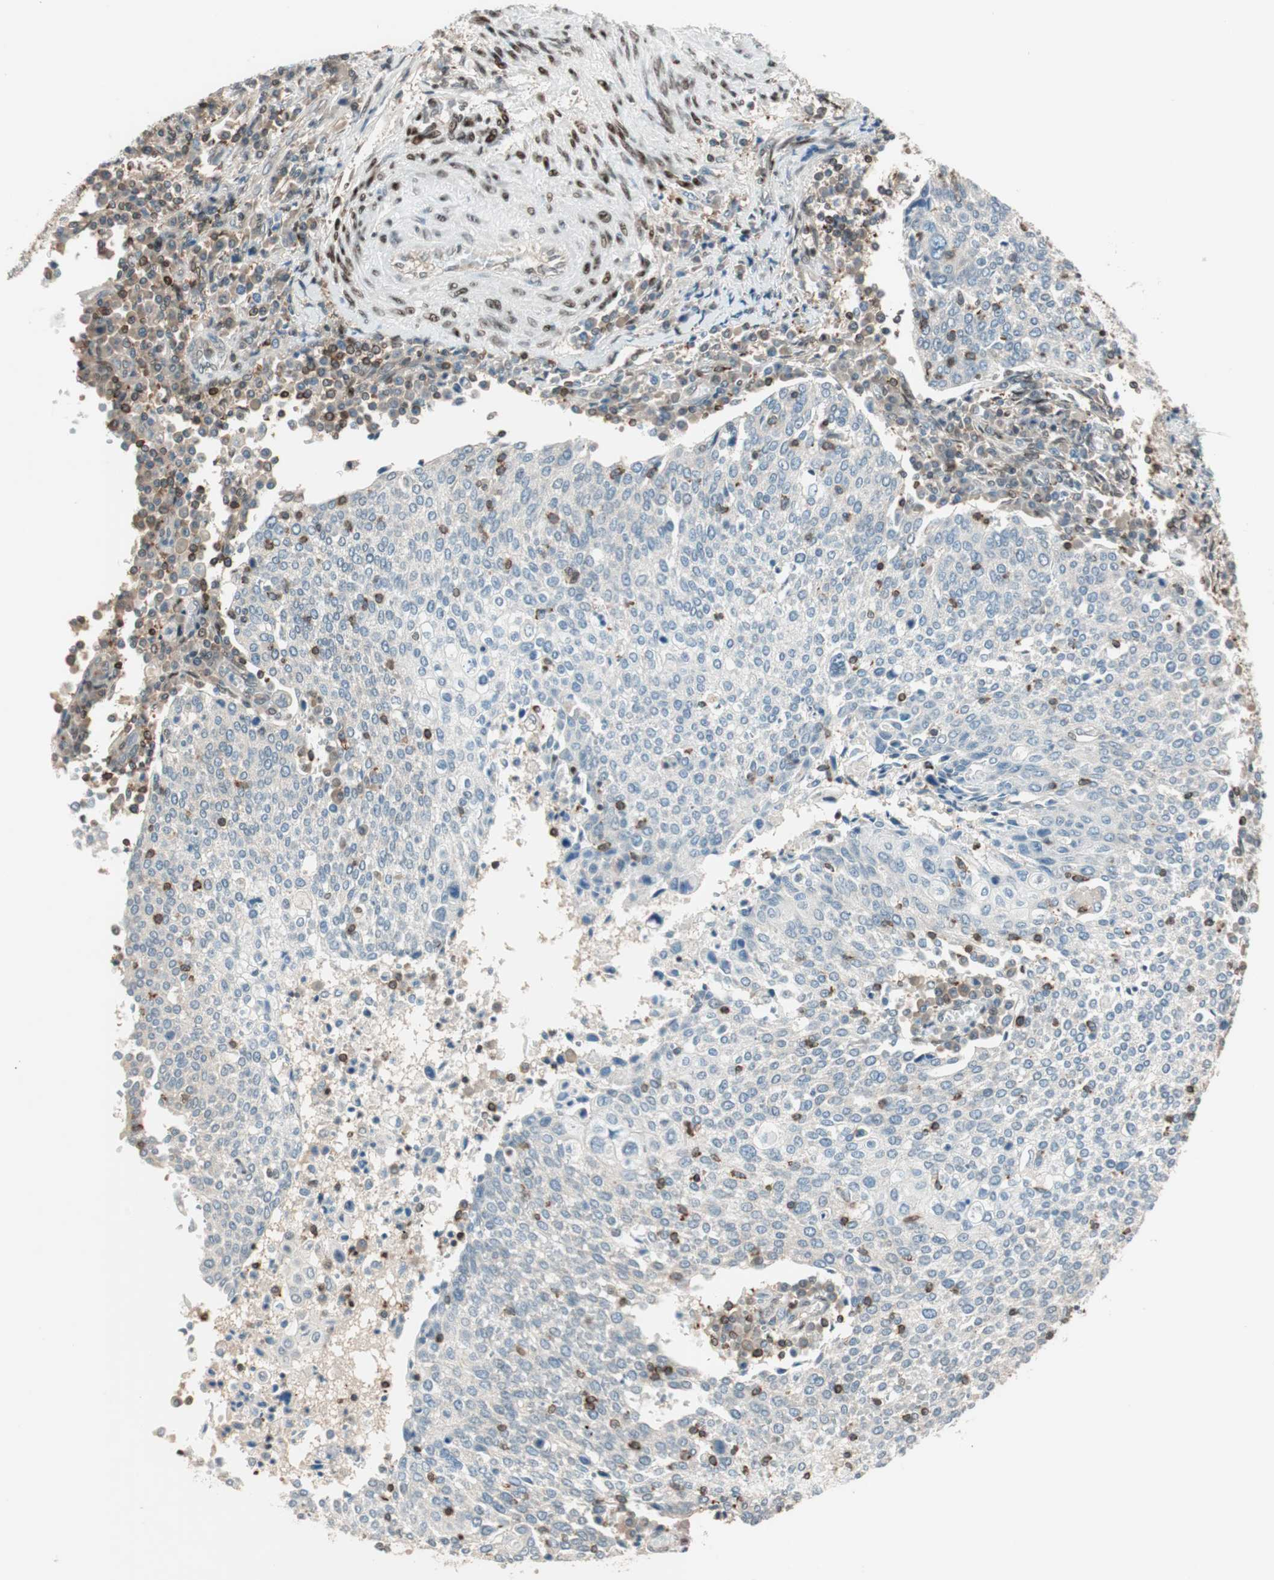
{"staining": {"intensity": "negative", "quantity": "none", "location": "none"}, "tissue": "cervical cancer", "cell_type": "Tumor cells", "image_type": "cancer", "snomed": [{"axis": "morphology", "description": "Squamous cell carcinoma, NOS"}, {"axis": "topography", "description": "Cervix"}], "caption": "This is an immunohistochemistry (IHC) image of cervical squamous cell carcinoma. There is no expression in tumor cells.", "gene": "BIN1", "patient": {"sex": "female", "age": 40}}